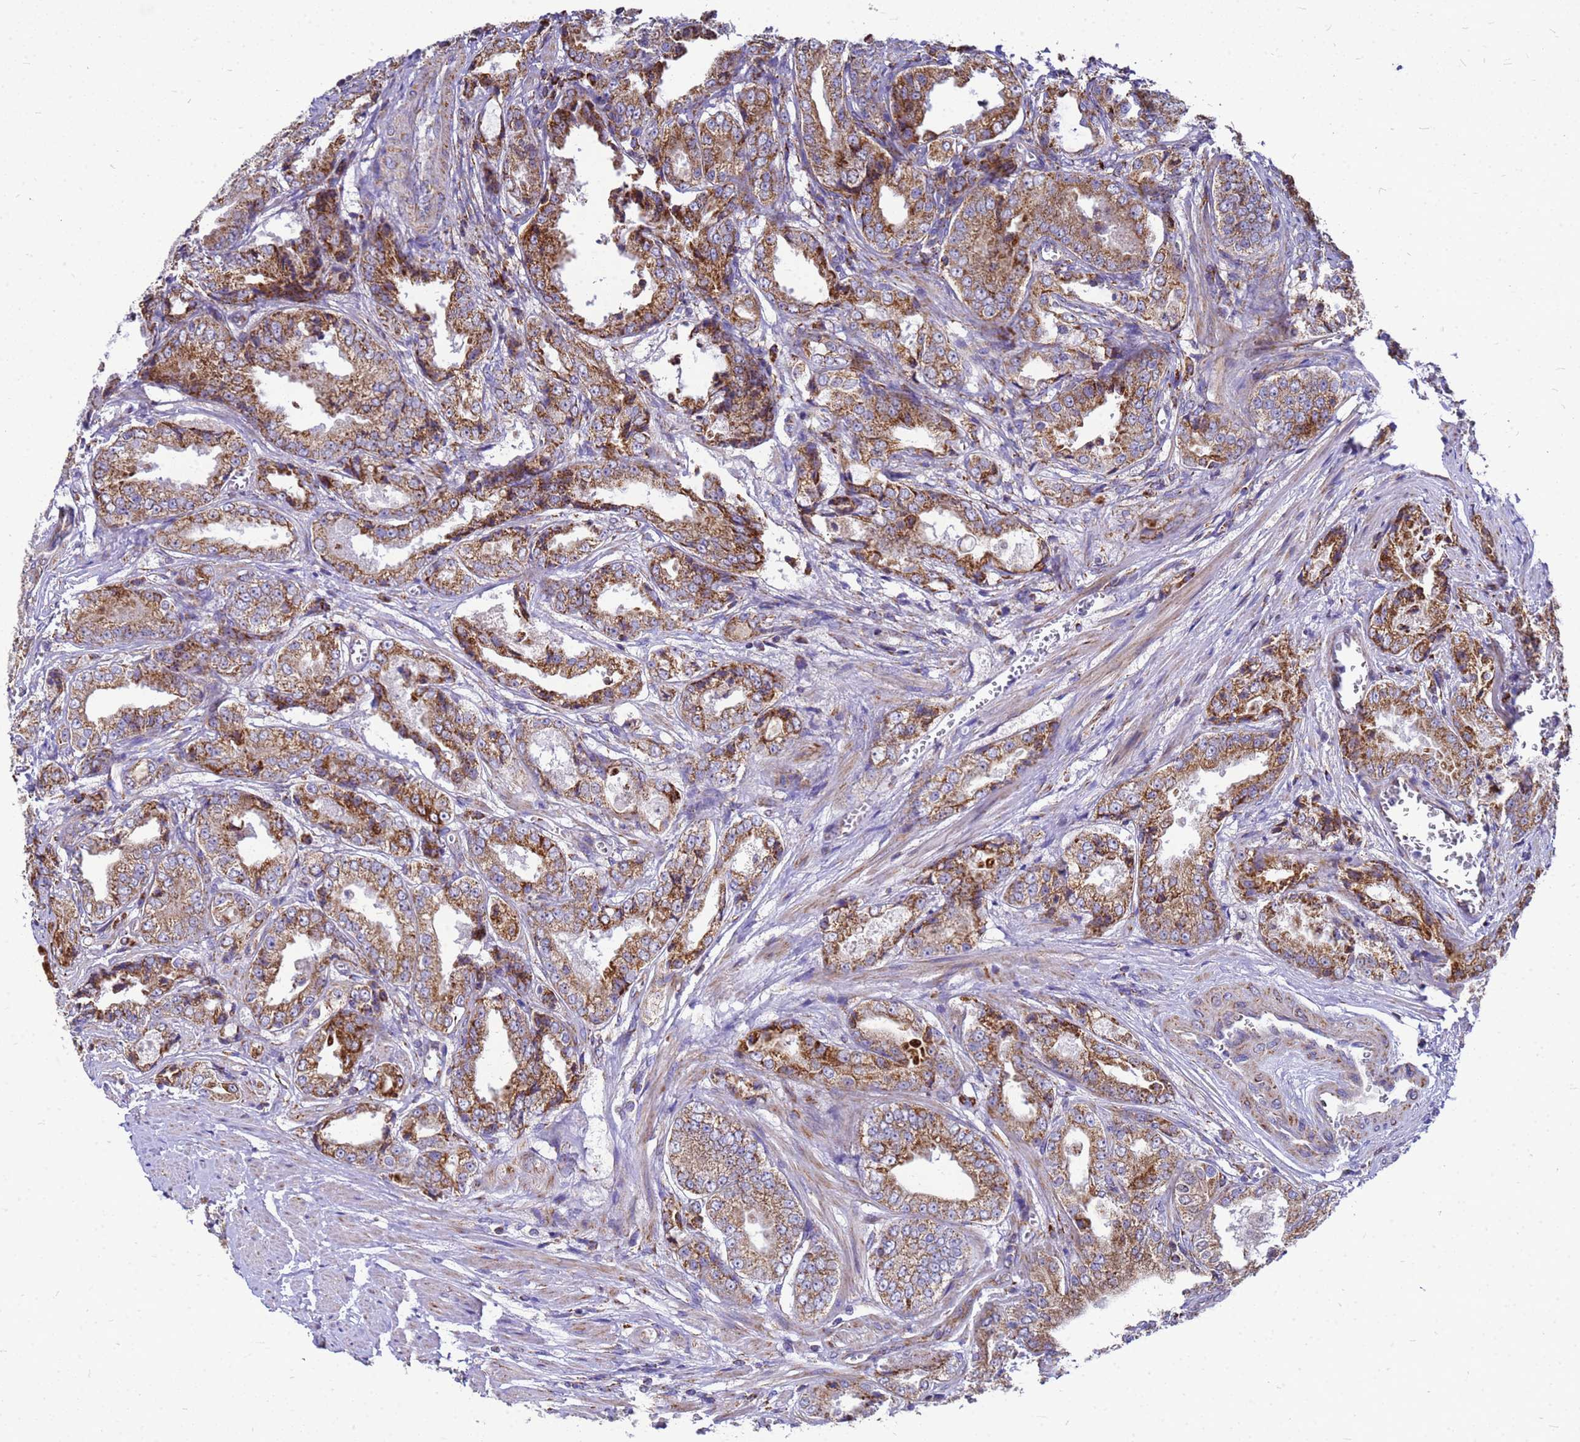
{"staining": {"intensity": "moderate", "quantity": ">75%", "location": "cytoplasmic/membranous"}, "tissue": "prostate cancer", "cell_type": "Tumor cells", "image_type": "cancer", "snomed": [{"axis": "morphology", "description": "Adenocarcinoma, High grade"}, {"axis": "topography", "description": "Prostate"}], "caption": "IHC micrograph of neoplastic tissue: prostate cancer (high-grade adenocarcinoma) stained using immunohistochemistry (IHC) reveals medium levels of moderate protein expression localized specifically in the cytoplasmic/membranous of tumor cells, appearing as a cytoplasmic/membranous brown color.", "gene": "CMC4", "patient": {"sex": "male", "age": 72}}